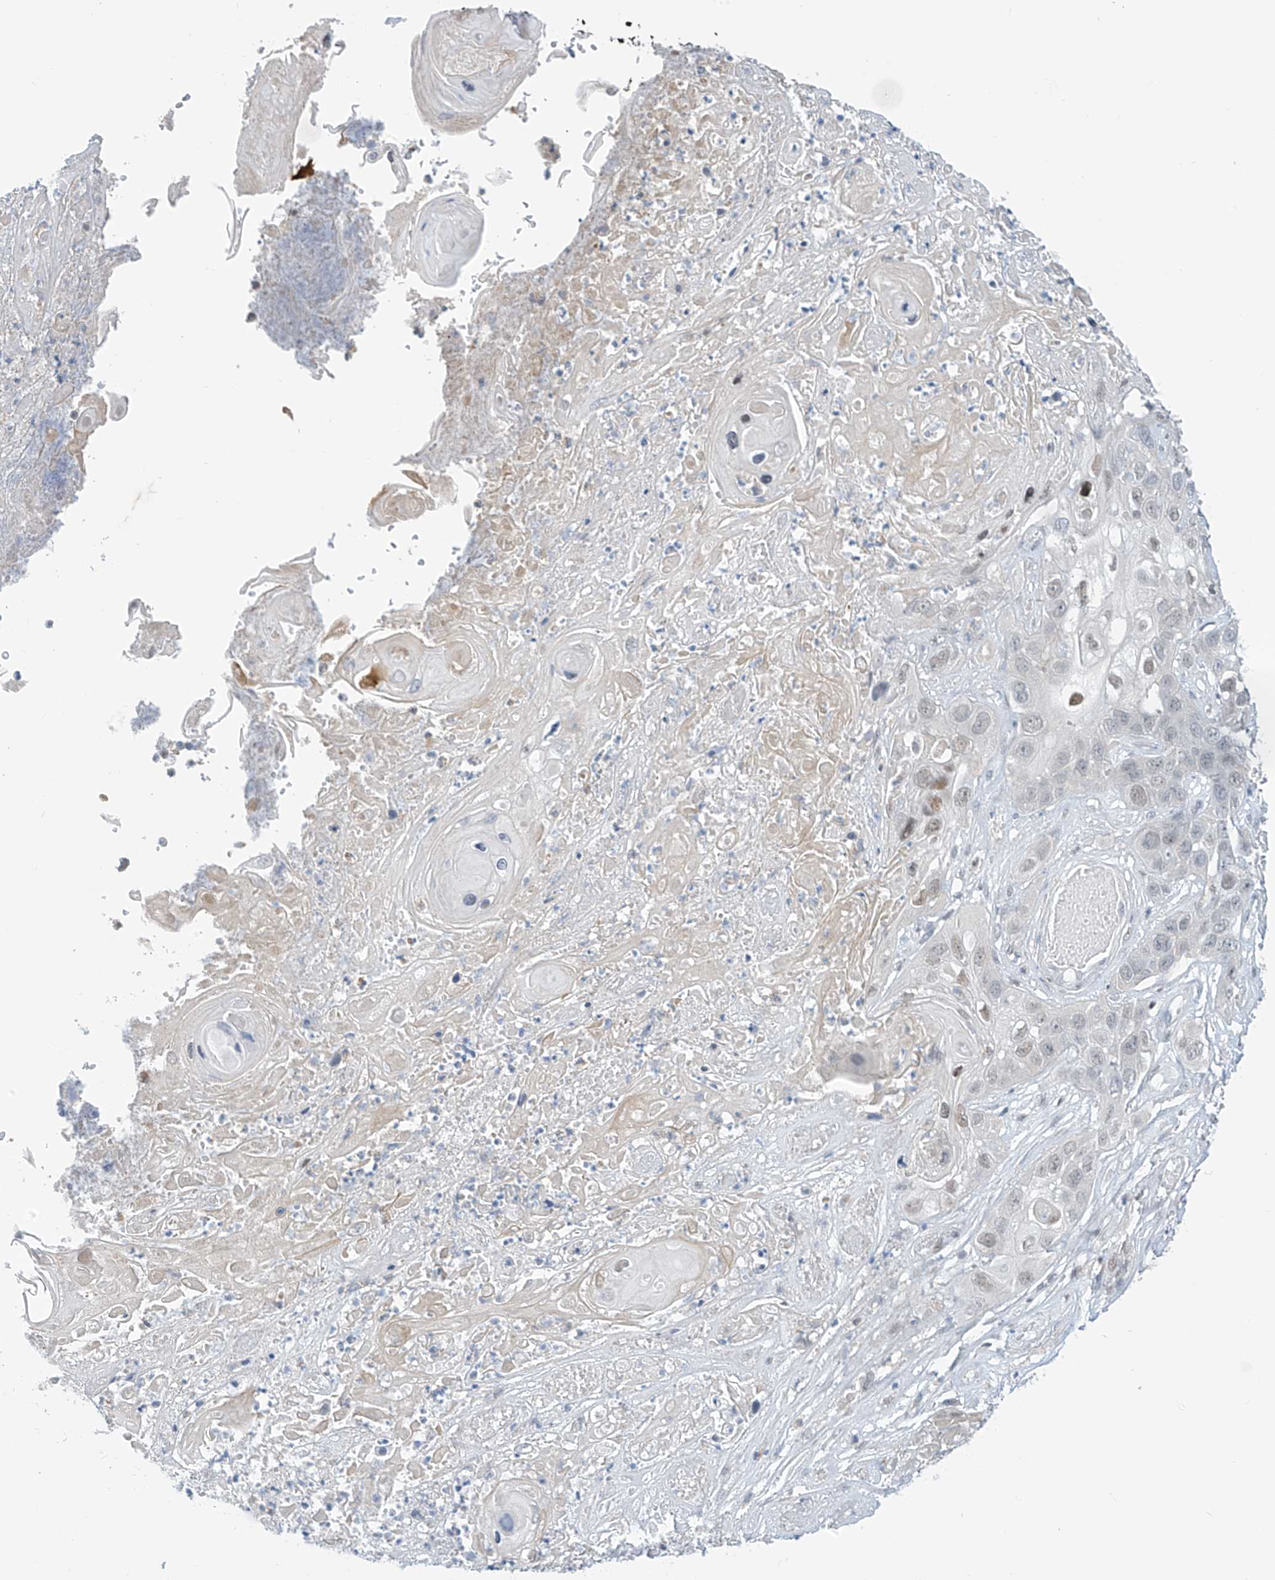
{"staining": {"intensity": "weak", "quantity": "<25%", "location": "nuclear"}, "tissue": "skin cancer", "cell_type": "Tumor cells", "image_type": "cancer", "snomed": [{"axis": "morphology", "description": "Squamous cell carcinoma, NOS"}, {"axis": "topography", "description": "Skin"}], "caption": "Immunohistochemical staining of human skin squamous cell carcinoma reveals no significant expression in tumor cells.", "gene": "APLF", "patient": {"sex": "male", "age": 55}}